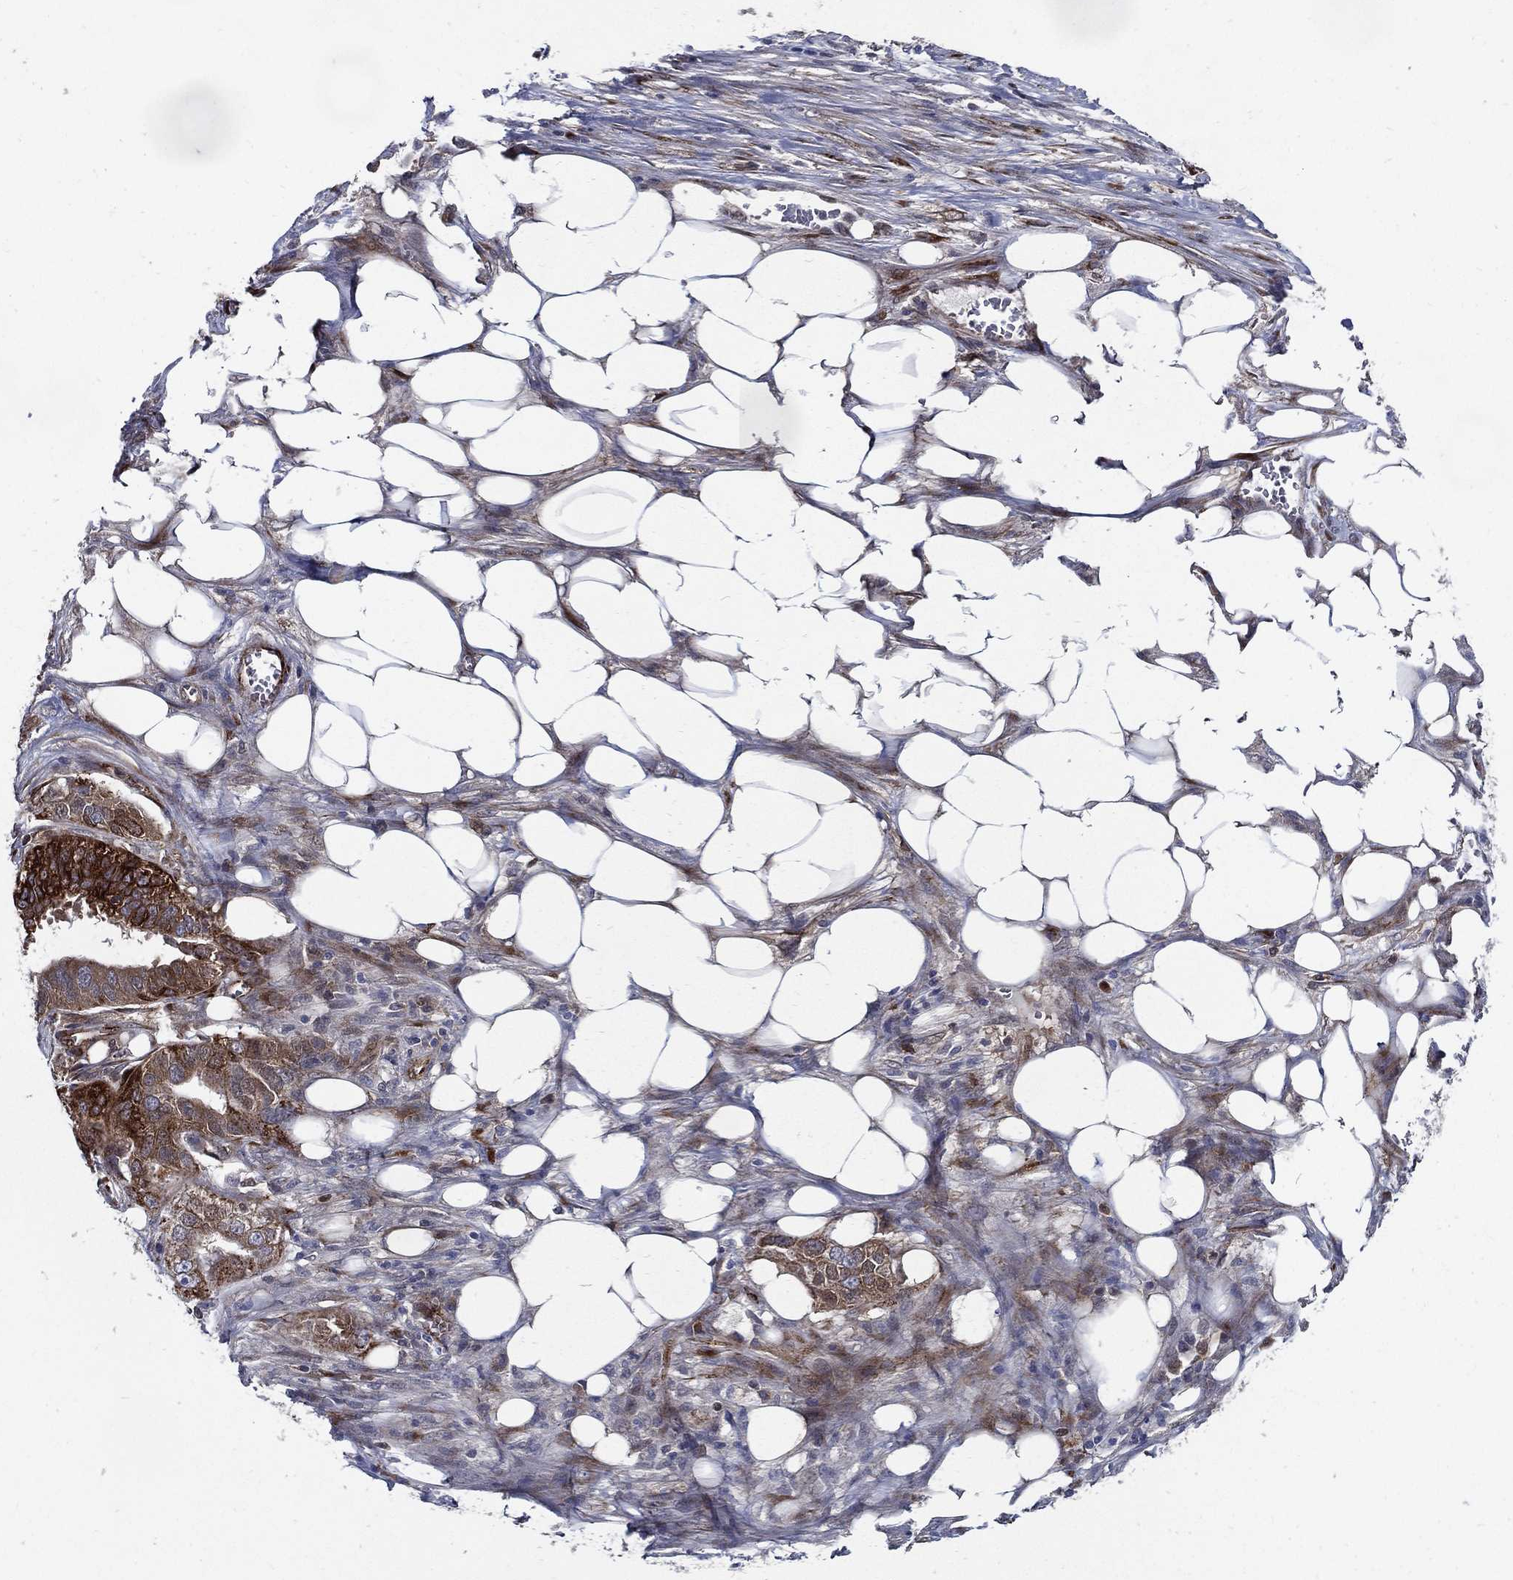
{"staining": {"intensity": "strong", "quantity": "25%-75%", "location": "cytoplasmic/membranous"}, "tissue": "ovarian cancer", "cell_type": "Tumor cells", "image_type": "cancer", "snomed": [{"axis": "morphology", "description": "Carcinoma, endometroid"}, {"axis": "topography", "description": "Soft tissue"}, {"axis": "topography", "description": "Ovary"}], "caption": "Strong cytoplasmic/membranous protein expression is identified in about 25%-75% of tumor cells in ovarian endometroid carcinoma.", "gene": "ARHGAP11A", "patient": {"sex": "female", "age": 52}}